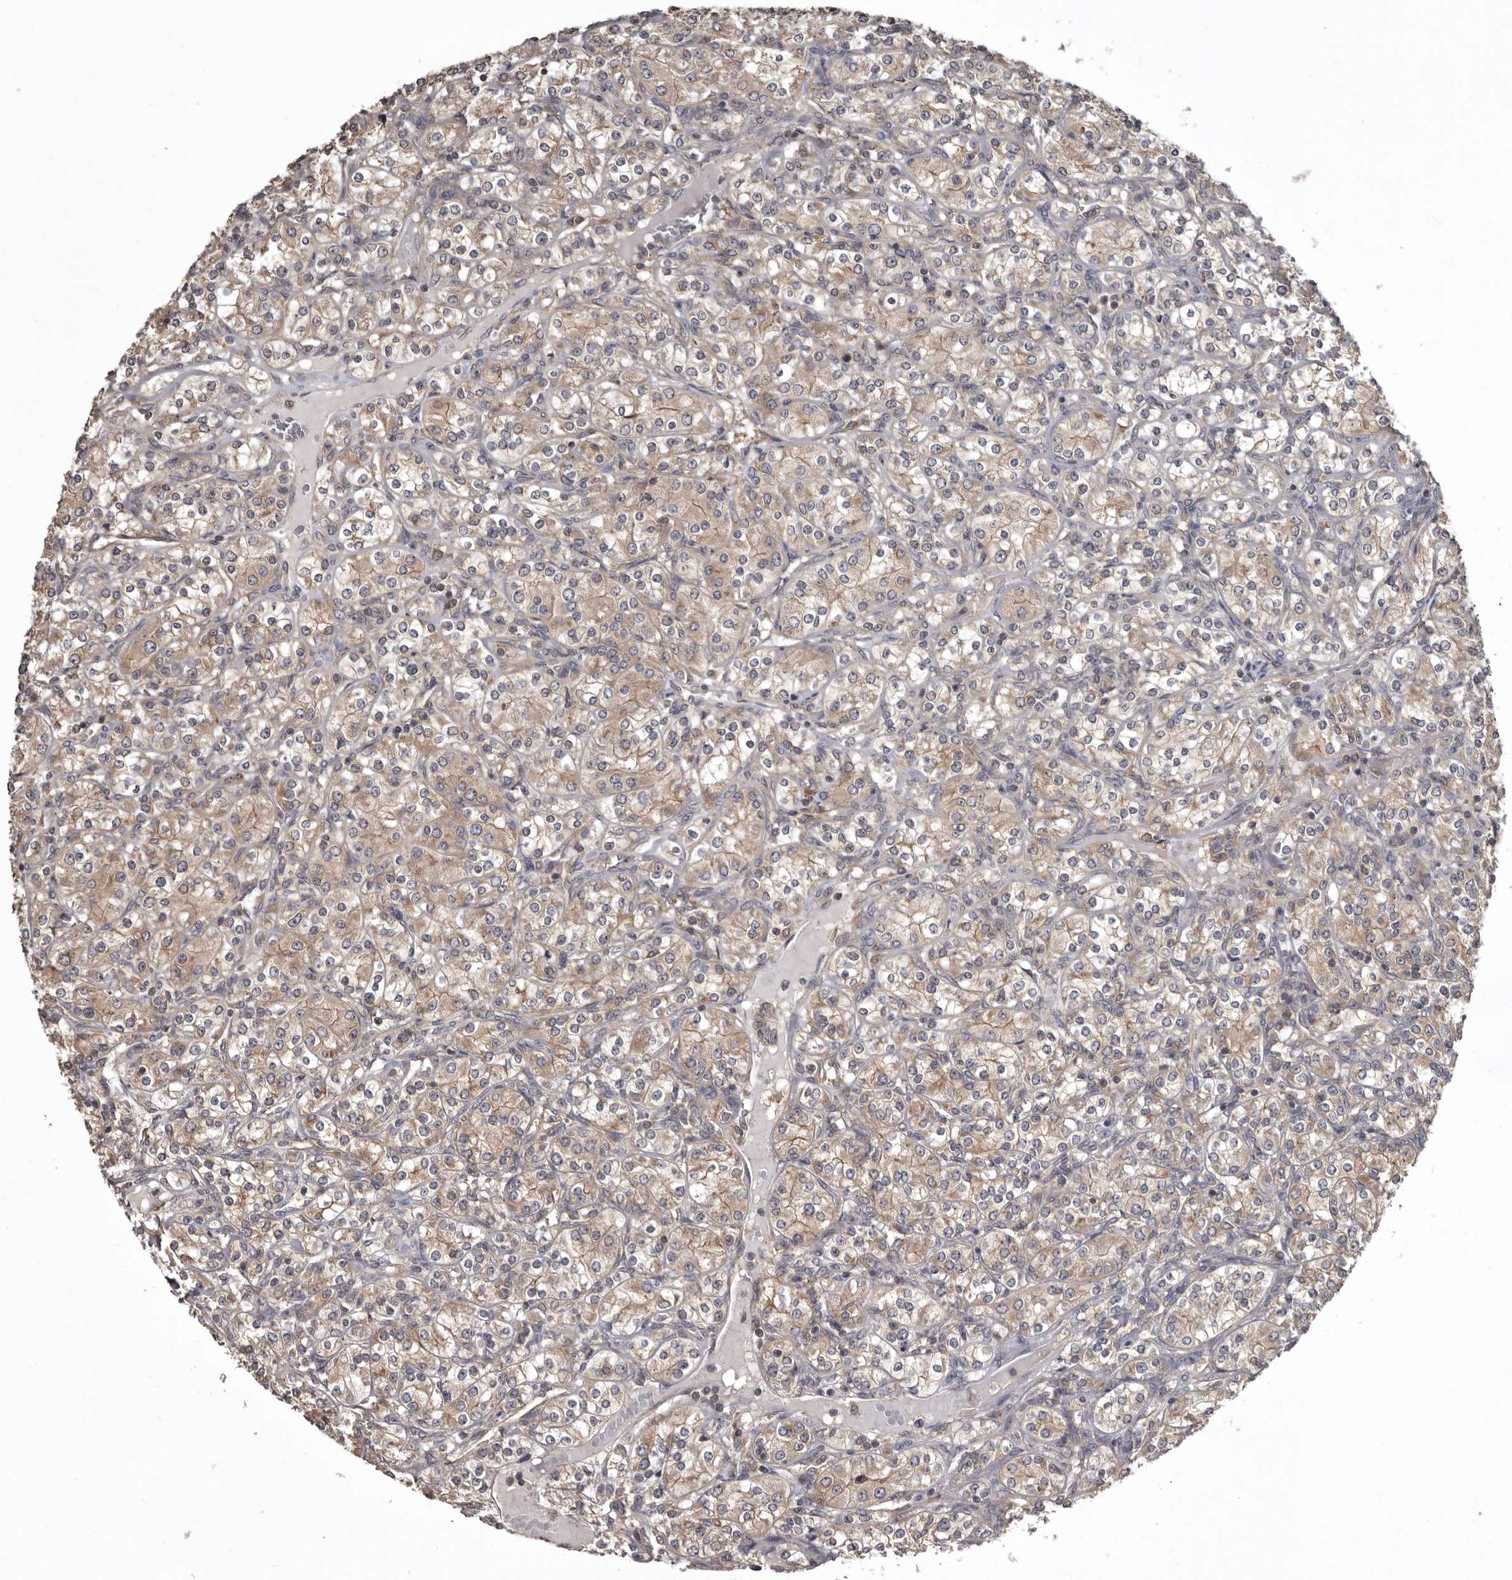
{"staining": {"intensity": "moderate", "quantity": ">75%", "location": "cytoplasmic/membranous"}, "tissue": "renal cancer", "cell_type": "Tumor cells", "image_type": "cancer", "snomed": [{"axis": "morphology", "description": "Adenocarcinoma, NOS"}, {"axis": "topography", "description": "Kidney"}], "caption": "Immunohistochemistry (IHC) of human adenocarcinoma (renal) shows medium levels of moderate cytoplasmic/membranous expression in approximately >75% of tumor cells.", "gene": "DARS1", "patient": {"sex": "male", "age": 77}}